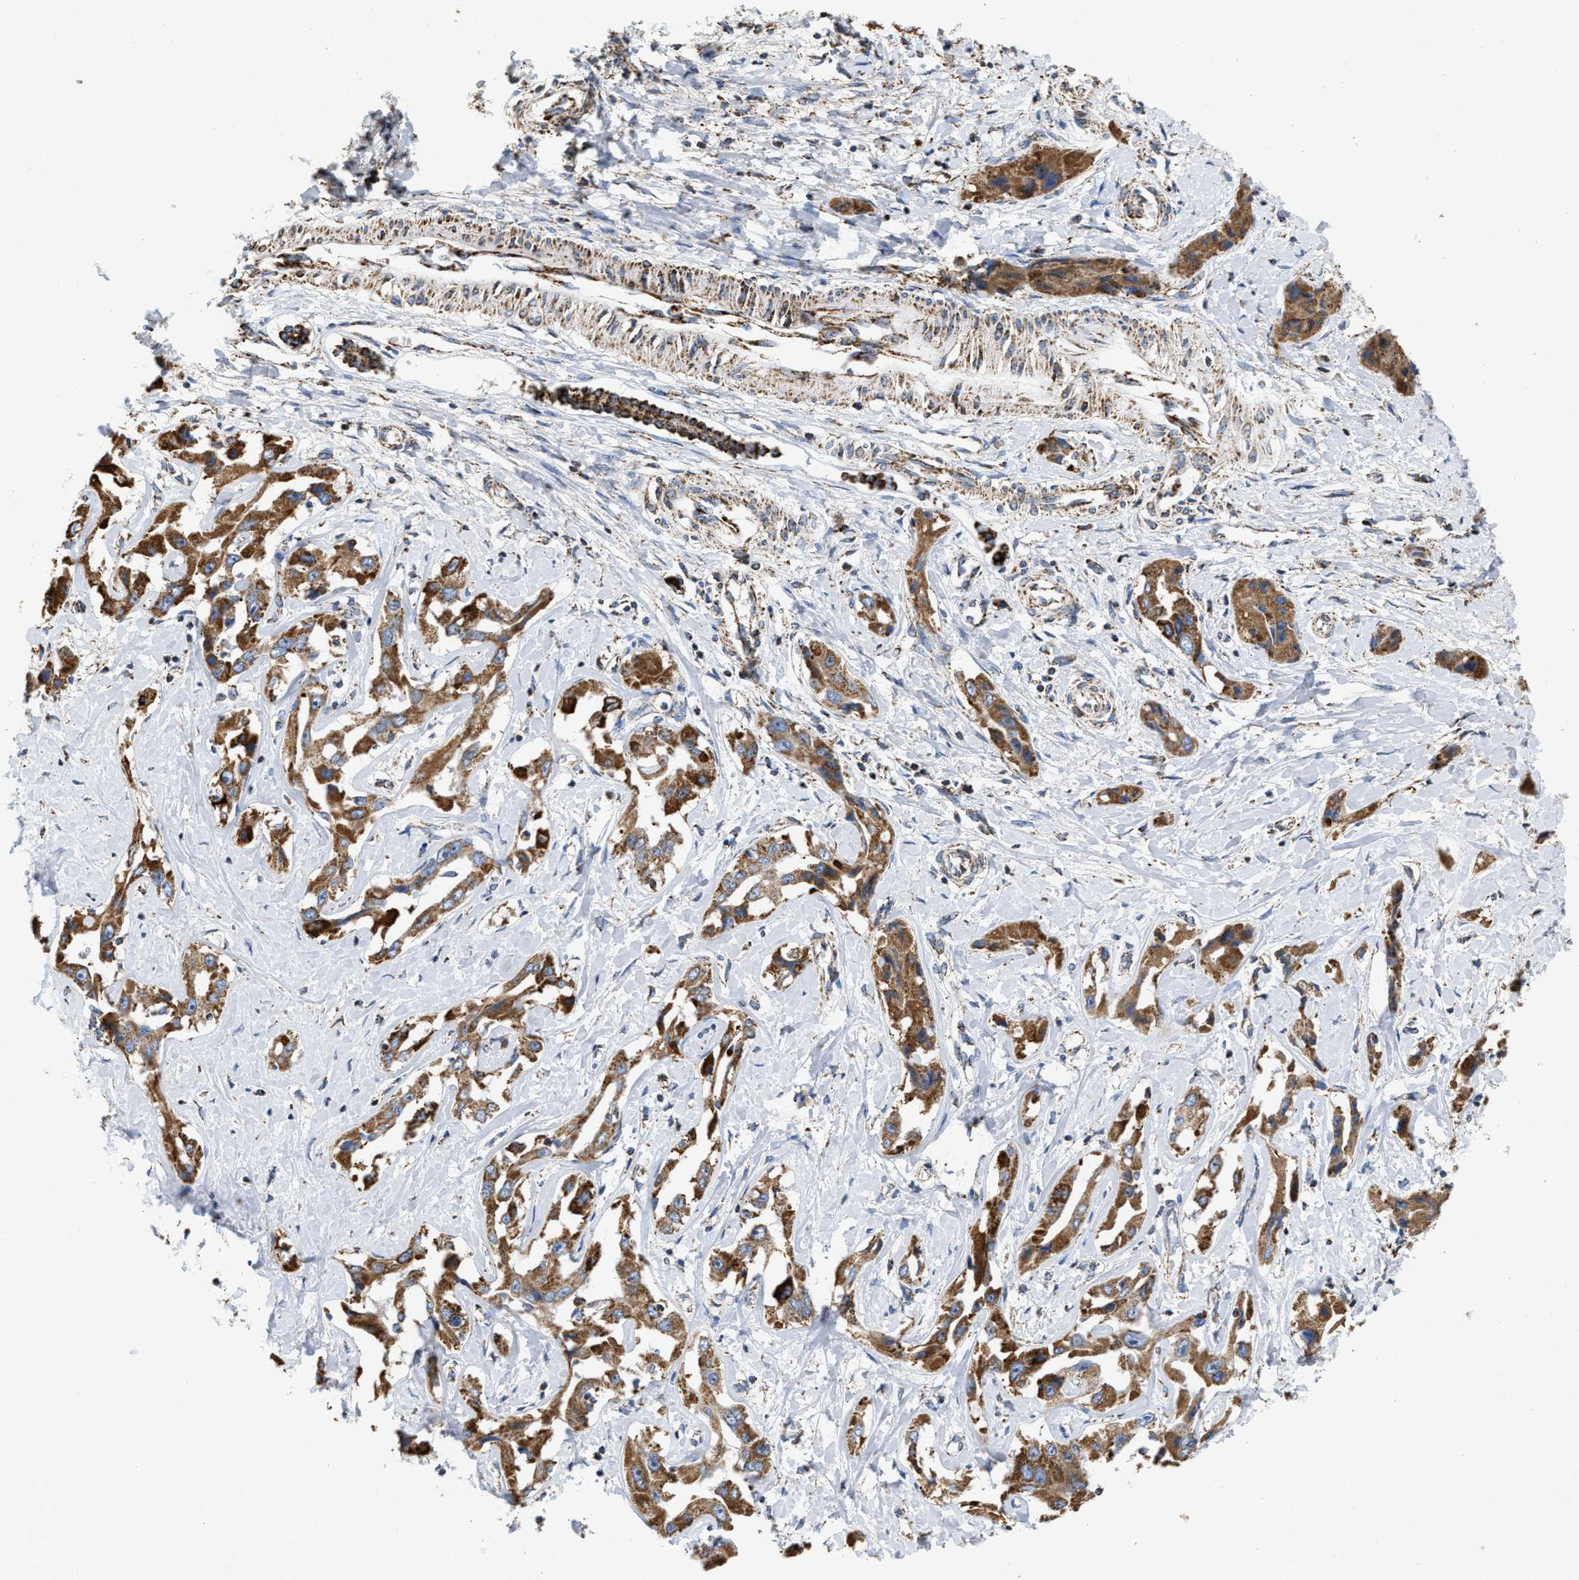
{"staining": {"intensity": "strong", "quantity": ">75%", "location": "cytoplasmic/membranous"}, "tissue": "liver cancer", "cell_type": "Tumor cells", "image_type": "cancer", "snomed": [{"axis": "morphology", "description": "Cholangiocarcinoma"}, {"axis": "topography", "description": "Liver"}], "caption": "Liver cholangiocarcinoma was stained to show a protein in brown. There is high levels of strong cytoplasmic/membranous positivity in about >75% of tumor cells.", "gene": "CBLB", "patient": {"sex": "male", "age": 59}}